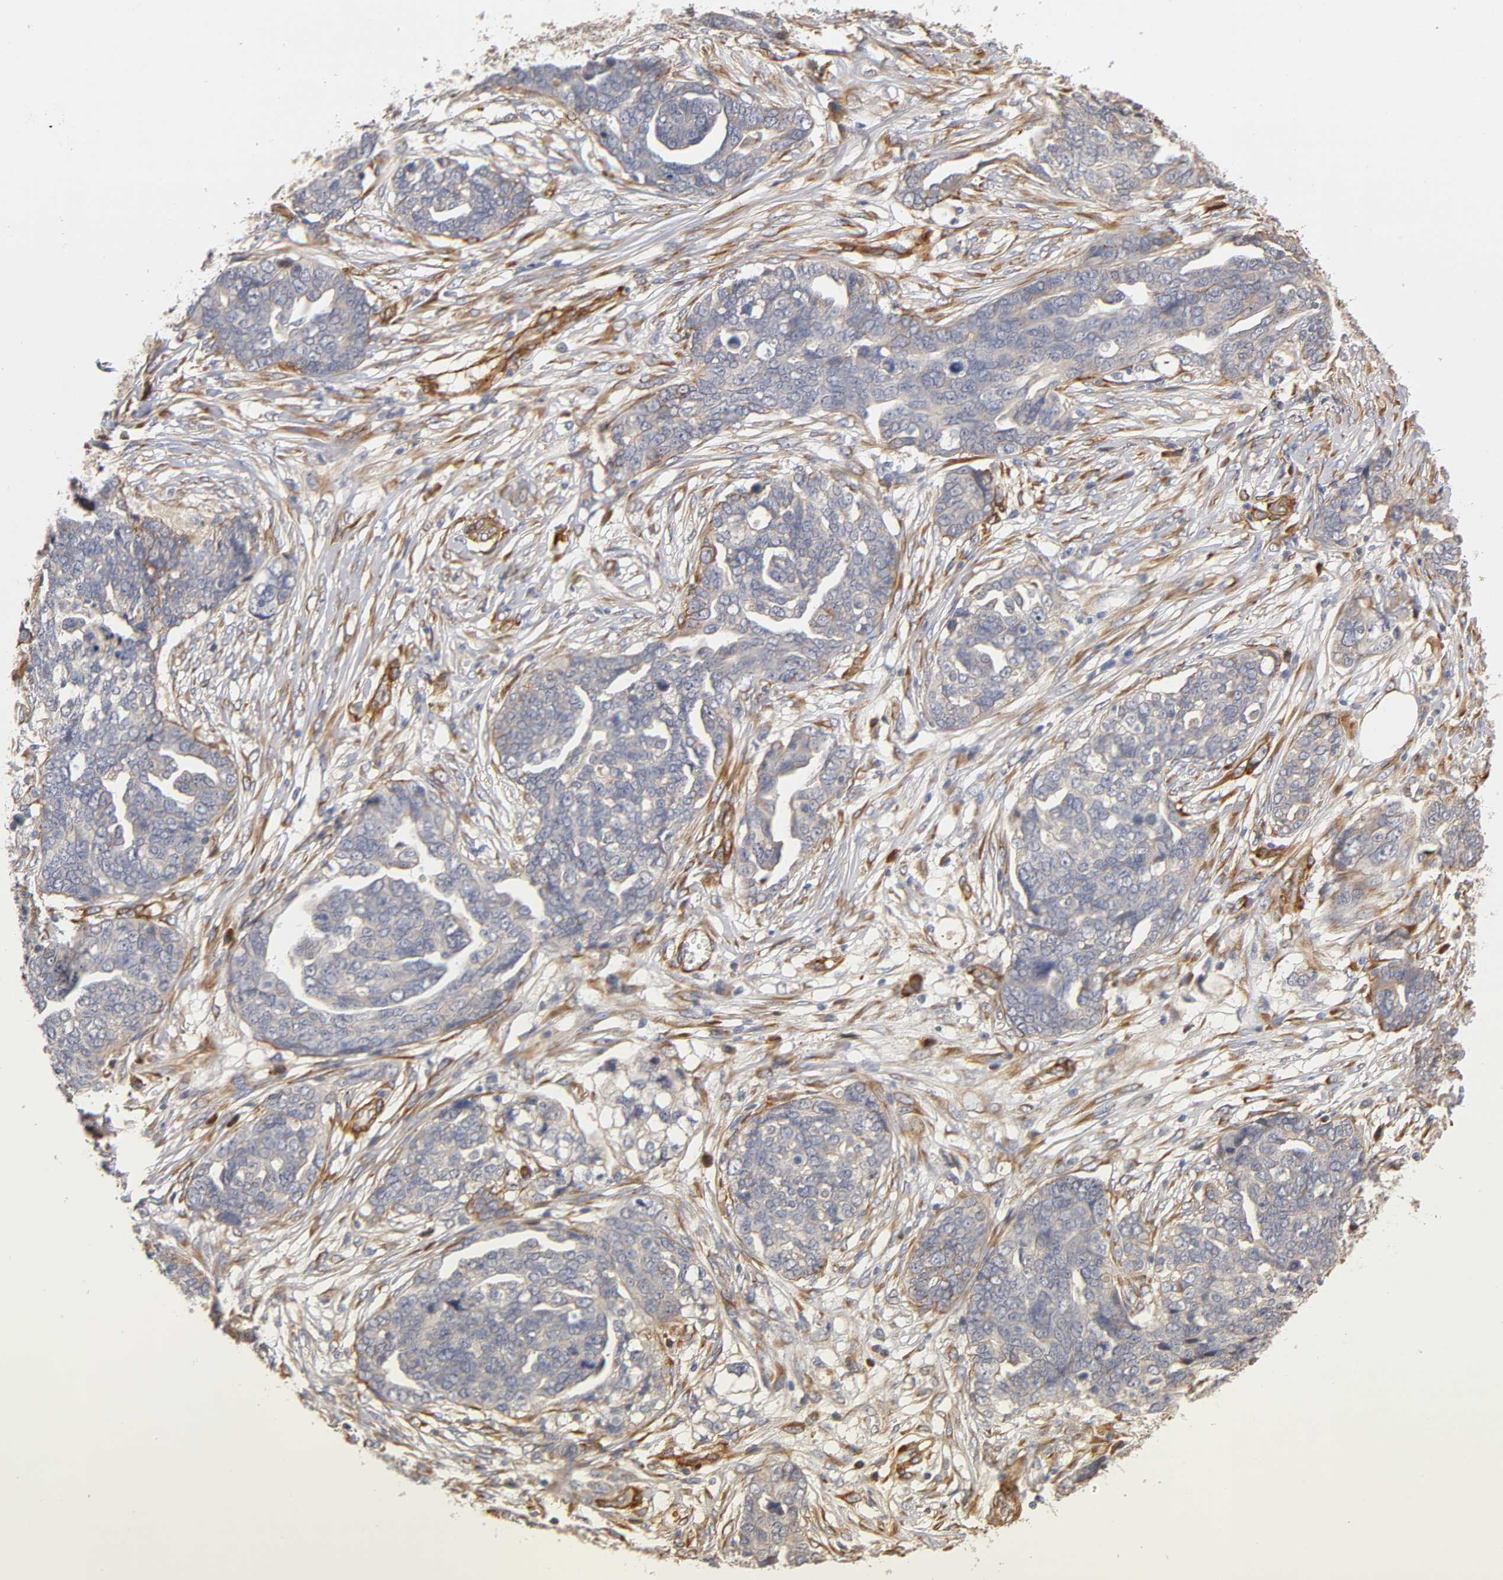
{"staining": {"intensity": "weak", "quantity": "25%-75%", "location": "cytoplasmic/membranous"}, "tissue": "ovarian cancer", "cell_type": "Tumor cells", "image_type": "cancer", "snomed": [{"axis": "morphology", "description": "Normal tissue, NOS"}, {"axis": "morphology", "description": "Cystadenocarcinoma, serous, NOS"}, {"axis": "topography", "description": "Fallopian tube"}, {"axis": "topography", "description": "Ovary"}], "caption": "Protein staining of ovarian cancer tissue shows weak cytoplasmic/membranous staining in about 25%-75% of tumor cells.", "gene": "LAMB1", "patient": {"sex": "female", "age": 56}}